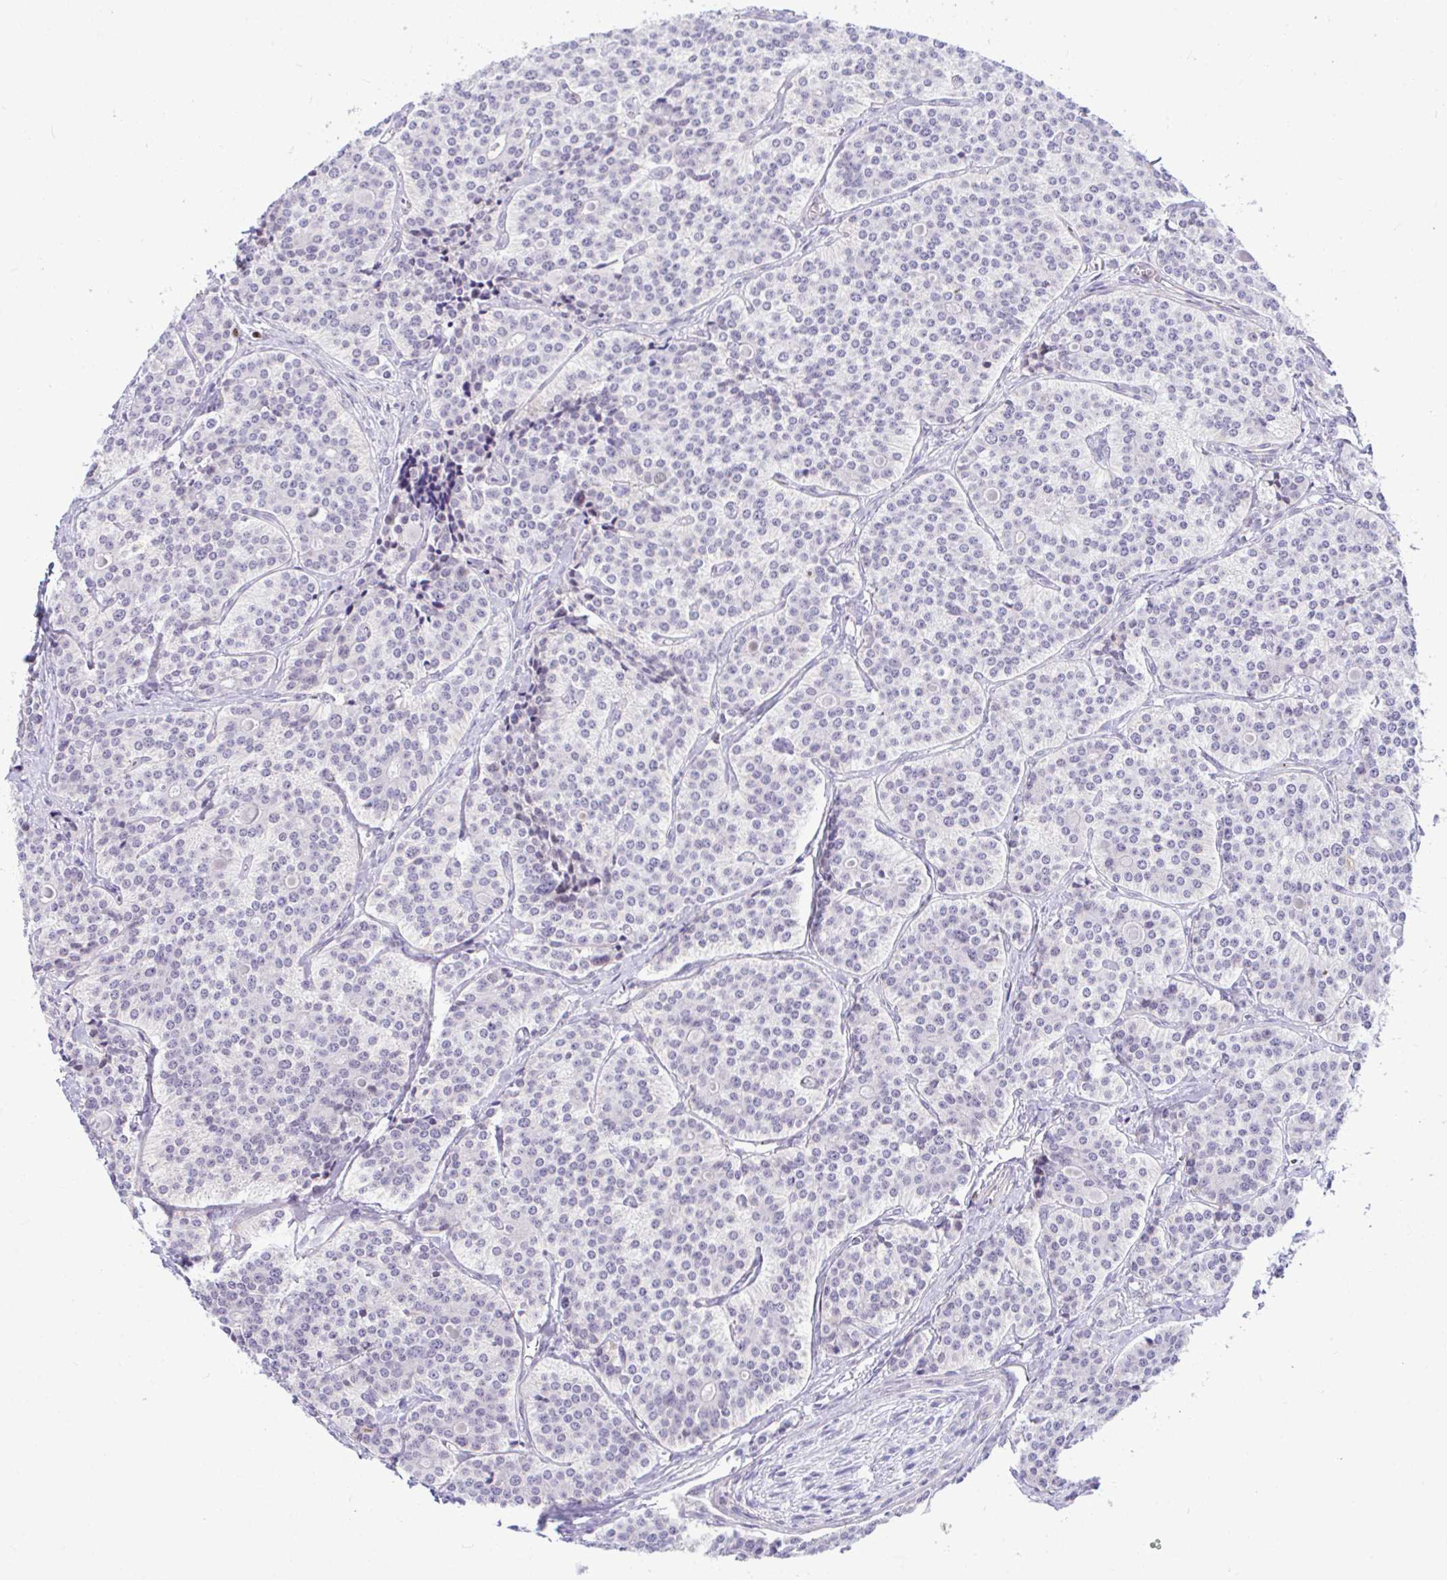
{"staining": {"intensity": "negative", "quantity": "none", "location": "none"}, "tissue": "carcinoid", "cell_type": "Tumor cells", "image_type": "cancer", "snomed": [{"axis": "morphology", "description": "Carcinoid, malignant, NOS"}, {"axis": "topography", "description": "Small intestine"}], "caption": "A photomicrograph of human carcinoid (malignant) is negative for staining in tumor cells.", "gene": "SLC25A51", "patient": {"sex": "male", "age": 63}}